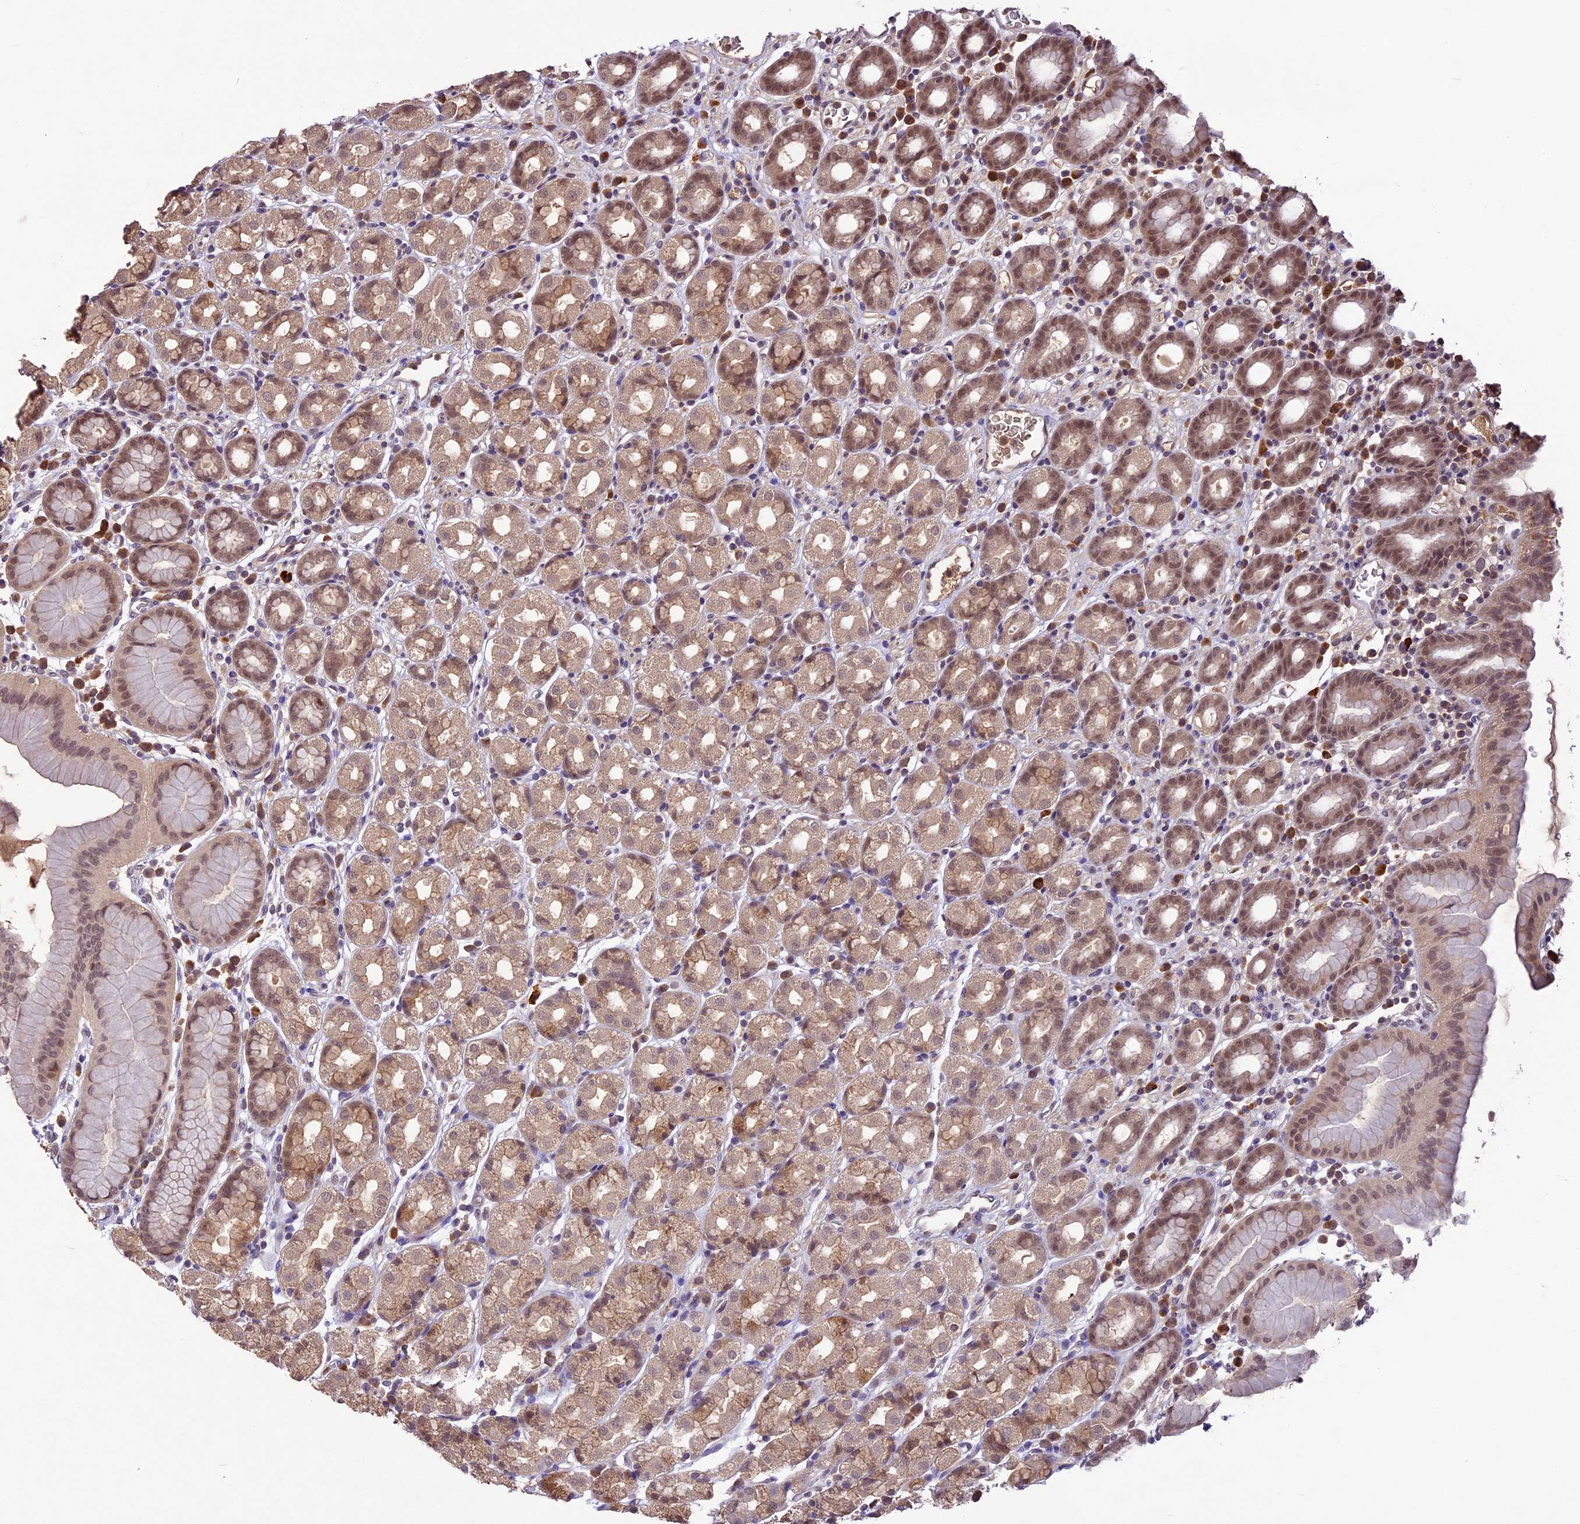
{"staining": {"intensity": "moderate", "quantity": ">75%", "location": "cytoplasmic/membranous,nuclear"}, "tissue": "stomach", "cell_type": "Glandular cells", "image_type": "normal", "snomed": [{"axis": "morphology", "description": "Normal tissue, NOS"}, {"axis": "topography", "description": "Stomach, upper"}, {"axis": "topography", "description": "Stomach, lower"}, {"axis": "topography", "description": "Small intestine"}], "caption": "Immunohistochemical staining of unremarkable human stomach displays medium levels of moderate cytoplasmic/membranous,nuclear staining in approximately >75% of glandular cells. (DAB (3,3'-diaminobenzidine) IHC, brown staining for protein, blue staining for nuclei).", "gene": "ATP10A", "patient": {"sex": "male", "age": 68}}